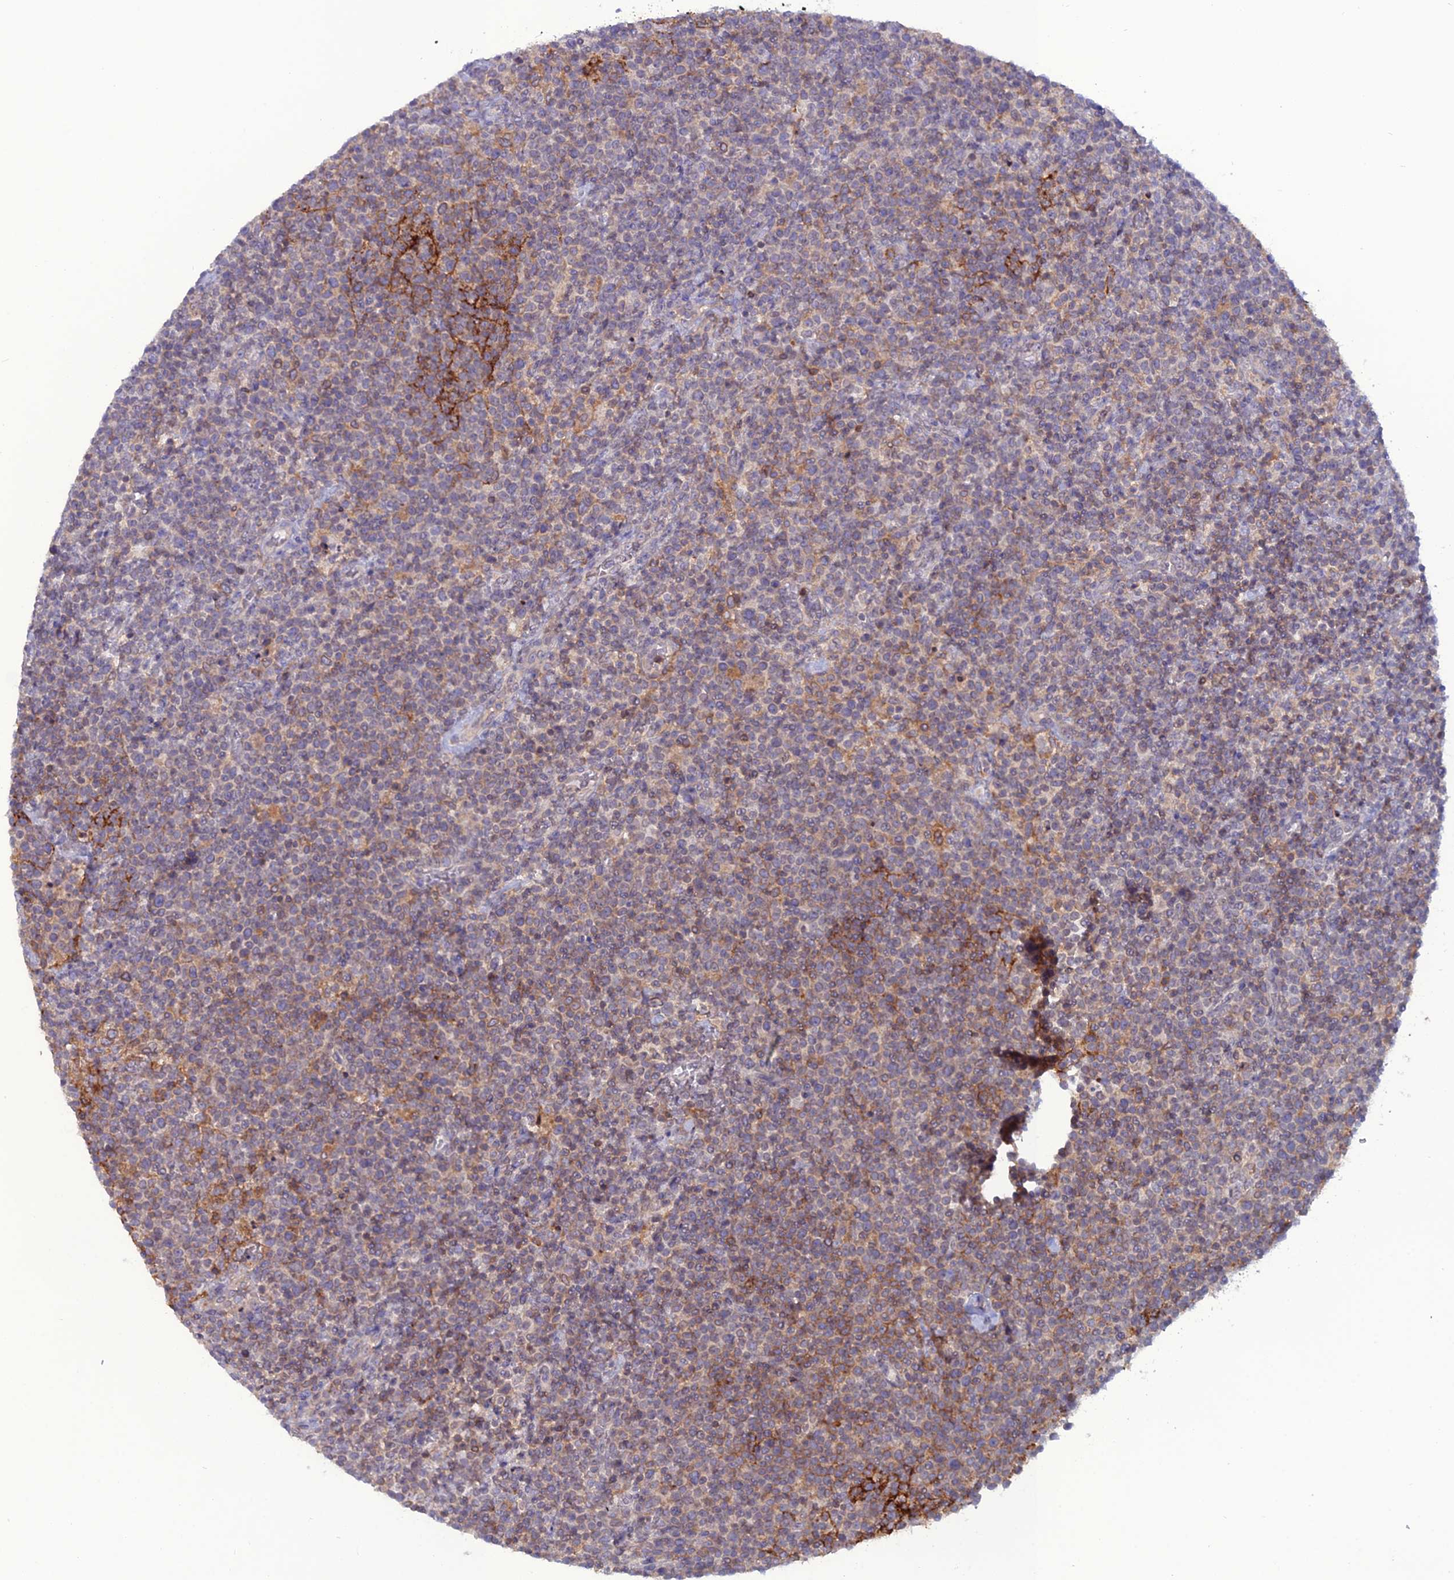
{"staining": {"intensity": "weak", "quantity": "25%-75%", "location": "cytoplasmic/membranous"}, "tissue": "lymphoma", "cell_type": "Tumor cells", "image_type": "cancer", "snomed": [{"axis": "morphology", "description": "Malignant lymphoma, non-Hodgkin's type, High grade"}, {"axis": "topography", "description": "Lymph node"}], "caption": "Protein analysis of lymphoma tissue exhibits weak cytoplasmic/membranous expression in approximately 25%-75% of tumor cells. The protein of interest is shown in brown color, while the nuclei are stained blue.", "gene": "WDR46", "patient": {"sex": "male", "age": 61}}